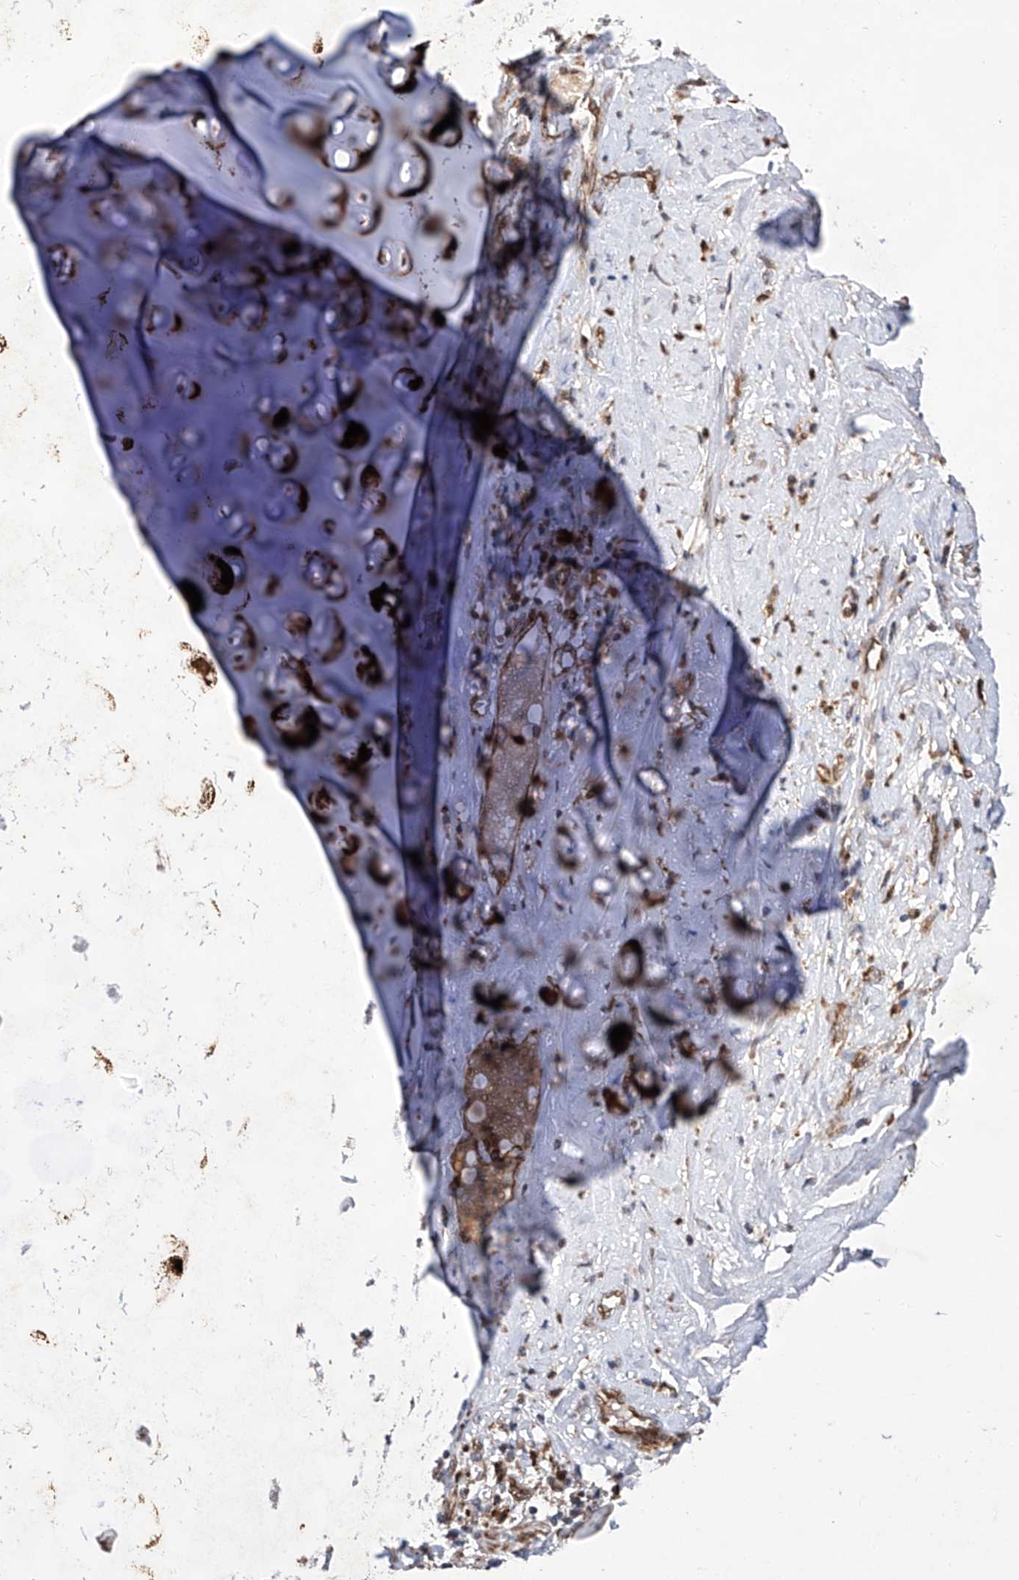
{"staining": {"intensity": "strong", "quantity": ">75%", "location": "cytoplasmic/membranous"}, "tissue": "soft tissue", "cell_type": "Chondrocytes", "image_type": "normal", "snomed": [{"axis": "morphology", "description": "Normal tissue, NOS"}, {"axis": "morphology", "description": "Basal cell carcinoma"}, {"axis": "topography", "description": "Cartilage tissue"}, {"axis": "topography", "description": "Nasopharynx"}, {"axis": "topography", "description": "Oral tissue"}], "caption": "Immunohistochemical staining of unremarkable soft tissue reveals >75% levels of strong cytoplasmic/membranous protein expression in approximately >75% of chondrocytes. Nuclei are stained in blue.", "gene": "FARP2", "patient": {"sex": "female", "age": 77}}